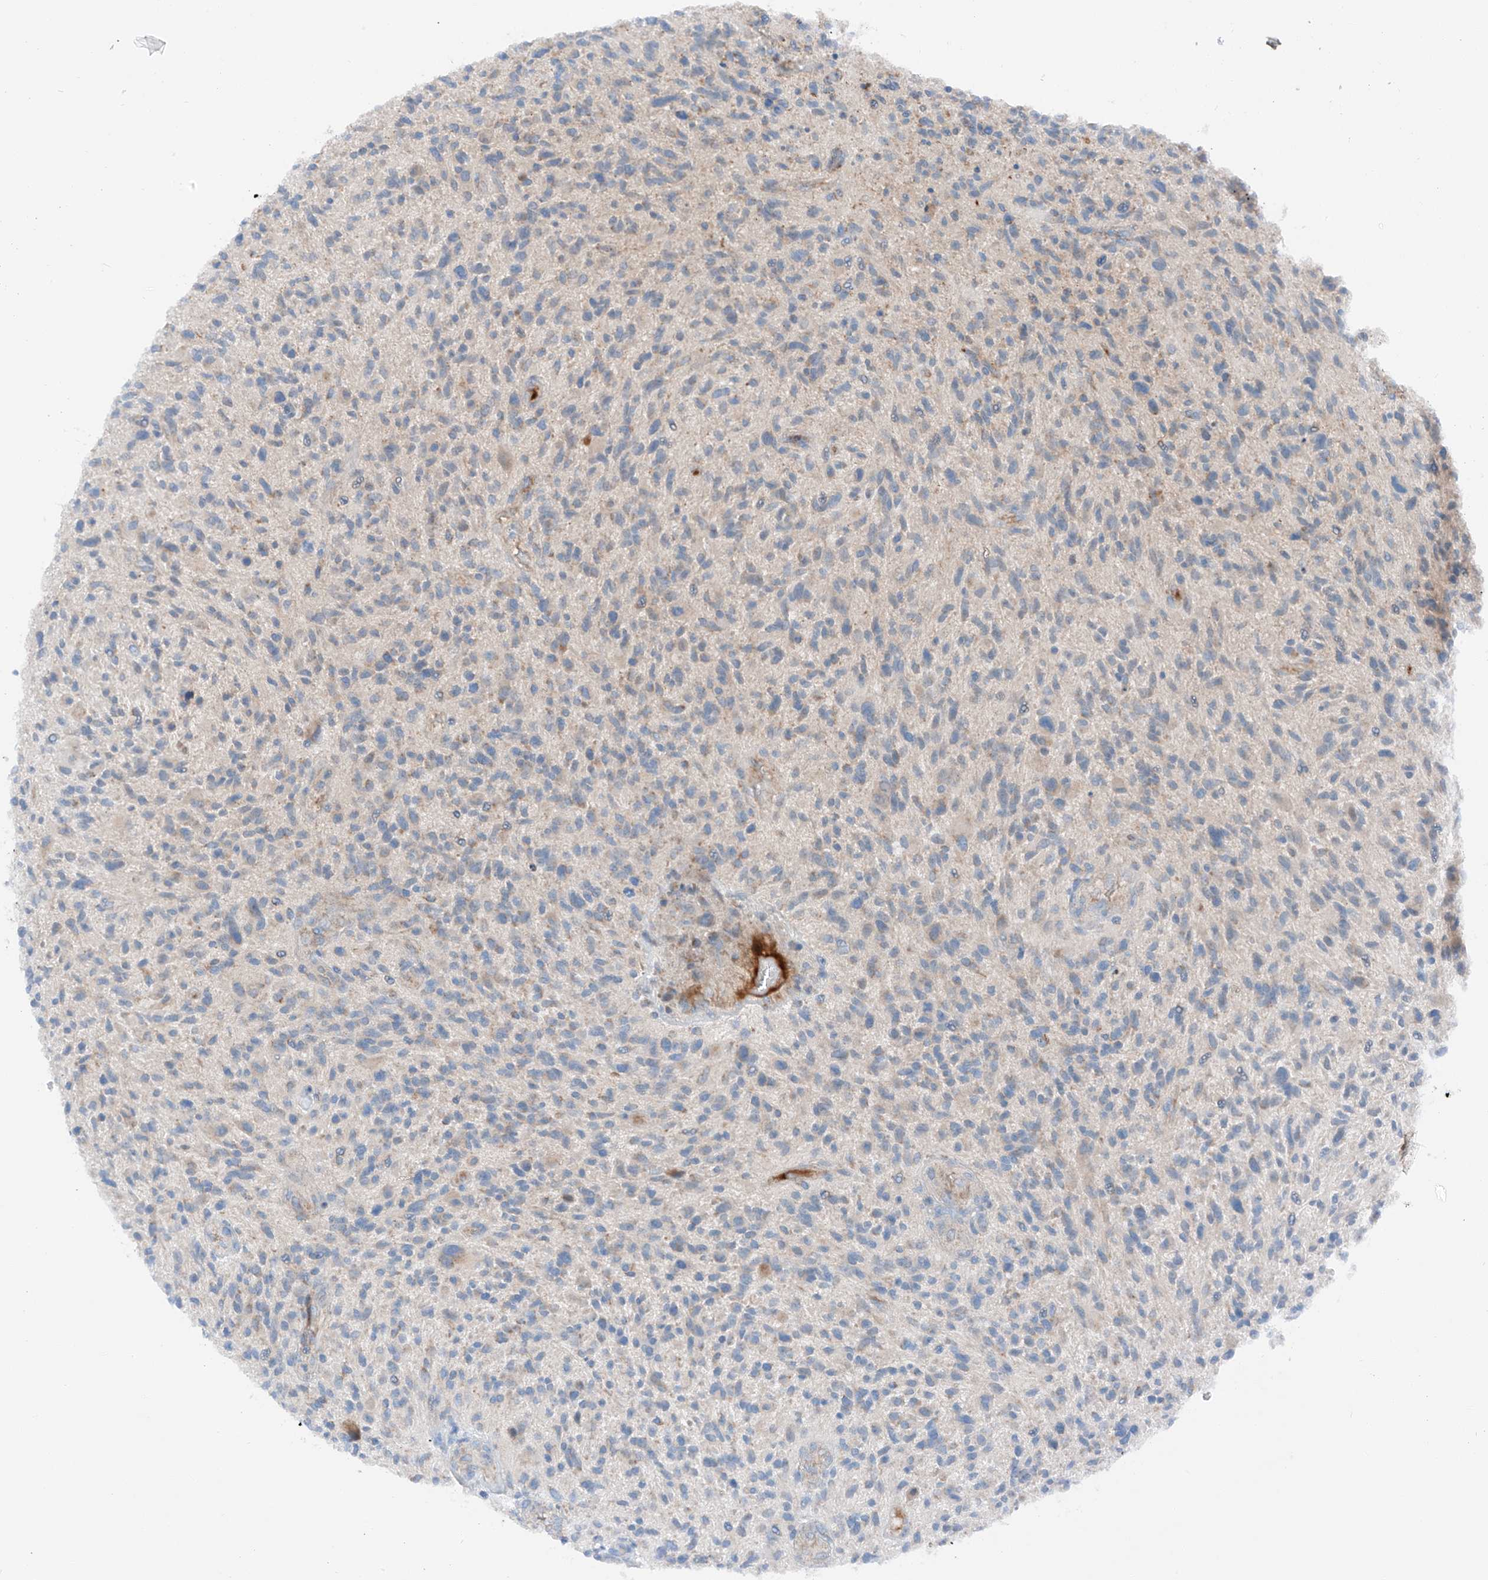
{"staining": {"intensity": "negative", "quantity": "none", "location": "none"}, "tissue": "glioma", "cell_type": "Tumor cells", "image_type": "cancer", "snomed": [{"axis": "morphology", "description": "Glioma, malignant, High grade"}, {"axis": "topography", "description": "Brain"}], "caption": "Tumor cells show no significant protein staining in malignant glioma (high-grade).", "gene": "MRAP", "patient": {"sex": "male", "age": 47}}